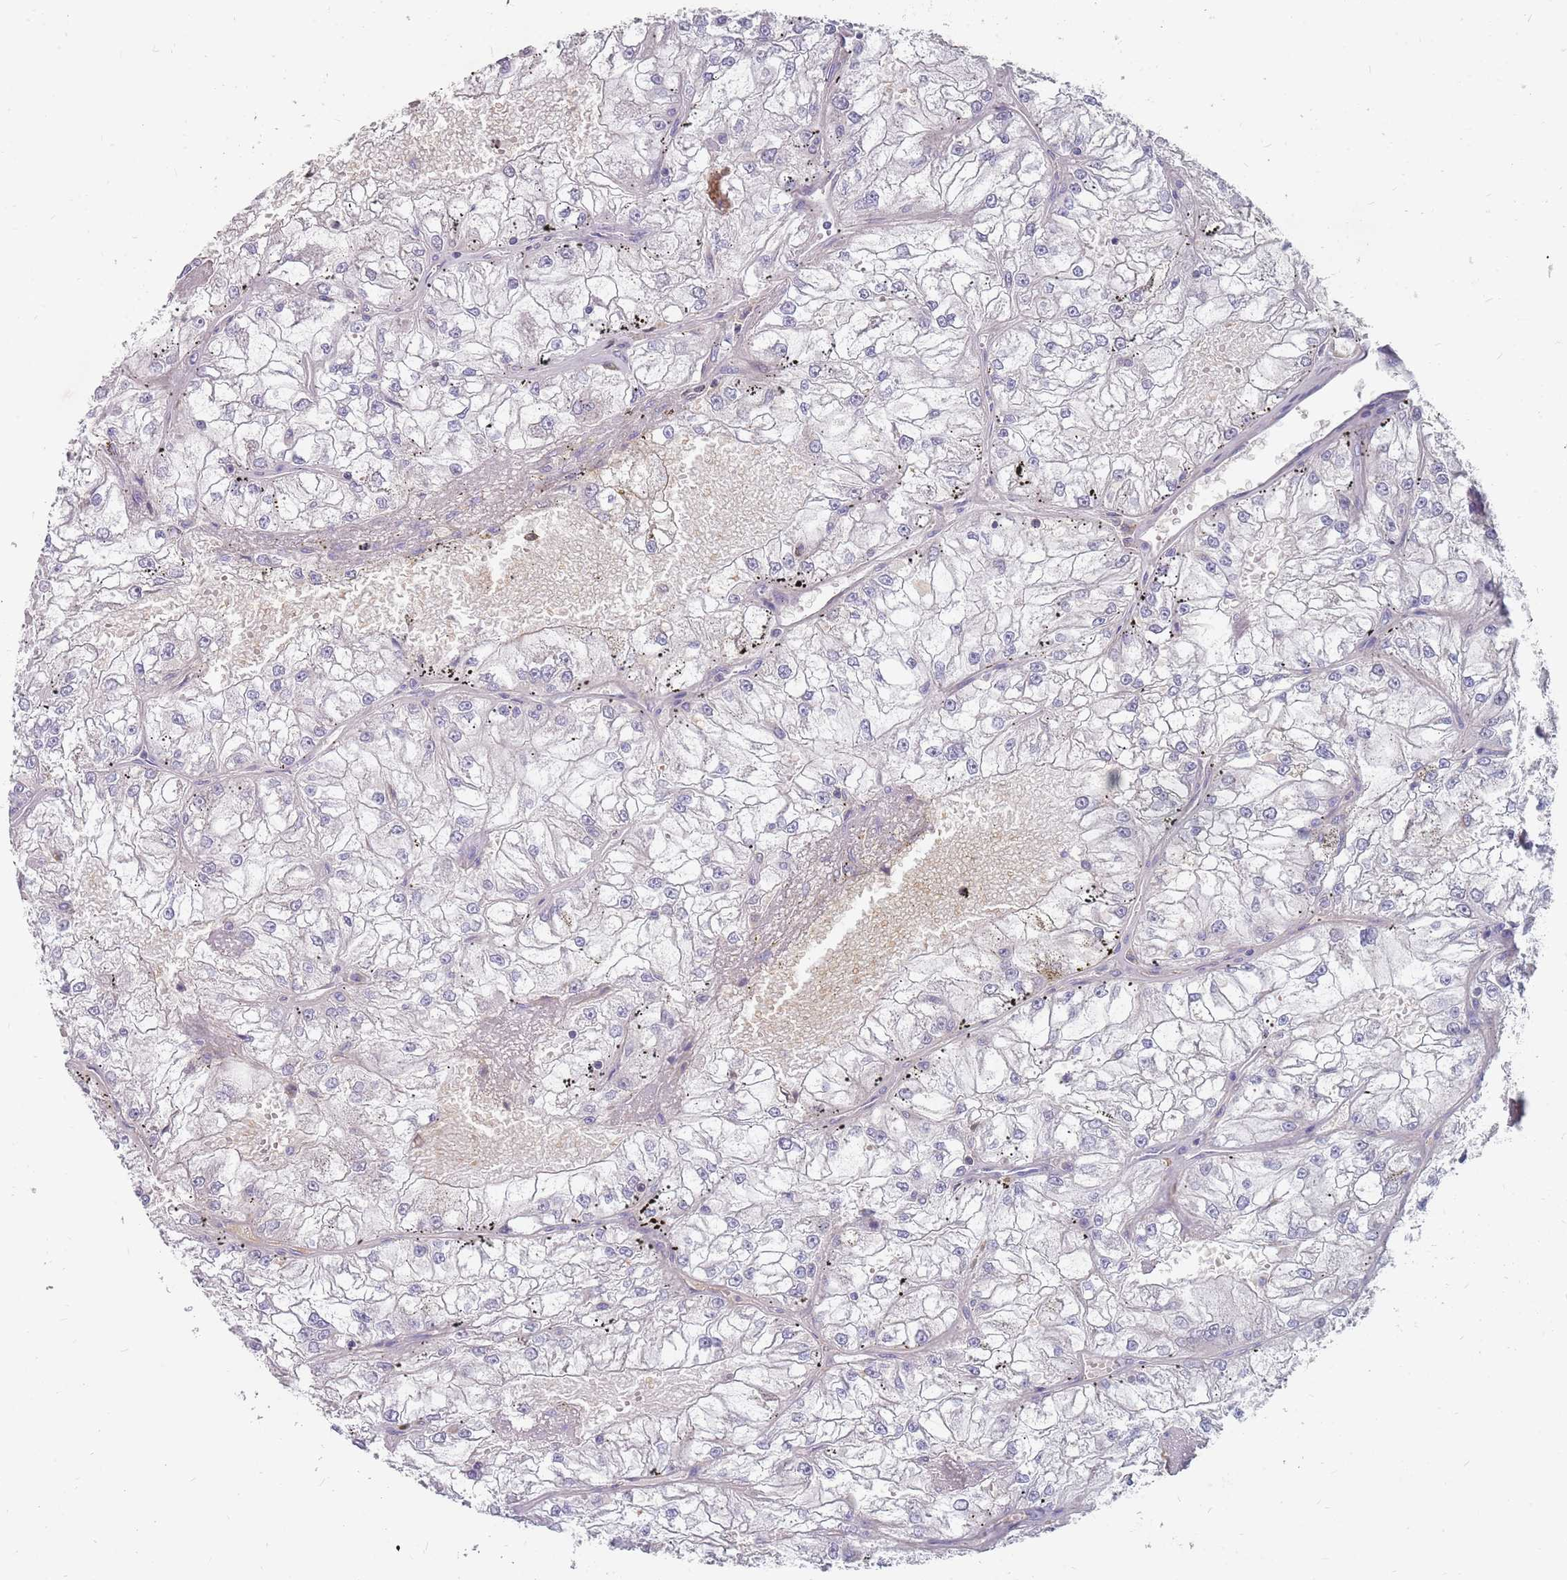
{"staining": {"intensity": "negative", "quantity": "none", "location": "none"}, "tissue": "renal cancer", "cell_type": "Tumor cells", "image_type": "cancer", "snomed": [{"axis": "morphology", "description": "Adenocarcinoma, NOS"}, {"axis": "topography", "description": "Kidney"}], "caption": "Tumor cells are negative for brown protein staining in renal cancer.", "gene": "CMTR2", "patient": {"sex": "female", "age": 72}}